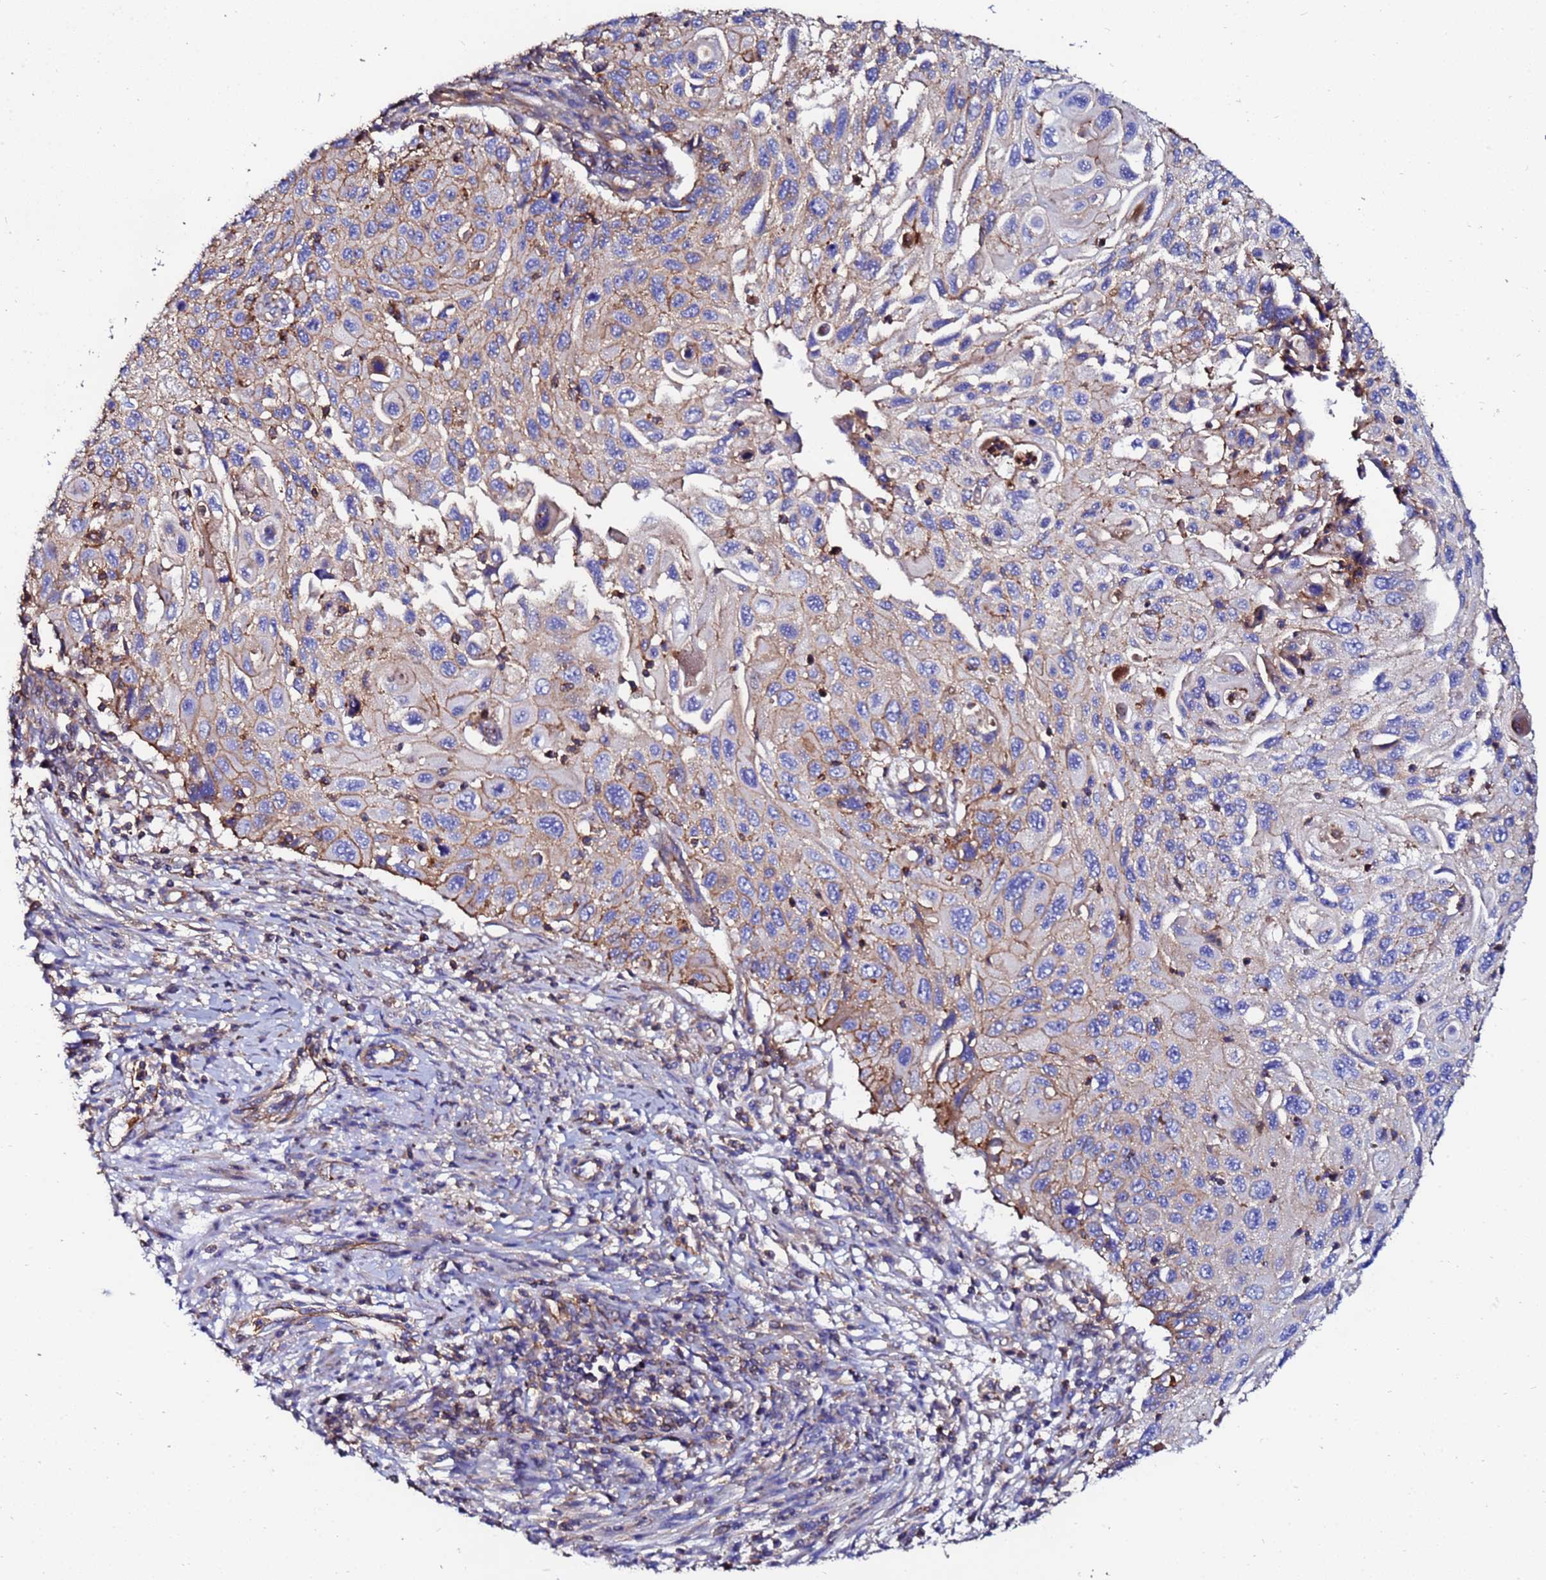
{"staining": {"intensity": "weak", "quantity": "25%-75%", "location": "cytoplasmic/membranous"}, "tissue": "cervical cancer", "cell_type": "Tumor cells", "image_type": "cancer", "snomed": [{"axis": "morphology", "description": "Squamous cell carcinoma, NOS"}, {"axis": "topography", "description": "Cervix"}], "caption": "Immunohistochemical staining of cervical cancer reveals low levels of weak cytoplasmic/membranous staining in approximately 25%-75% of tumor cells.", "gene": "POTEE", "patient": {"sex": "female", "age": 70}}